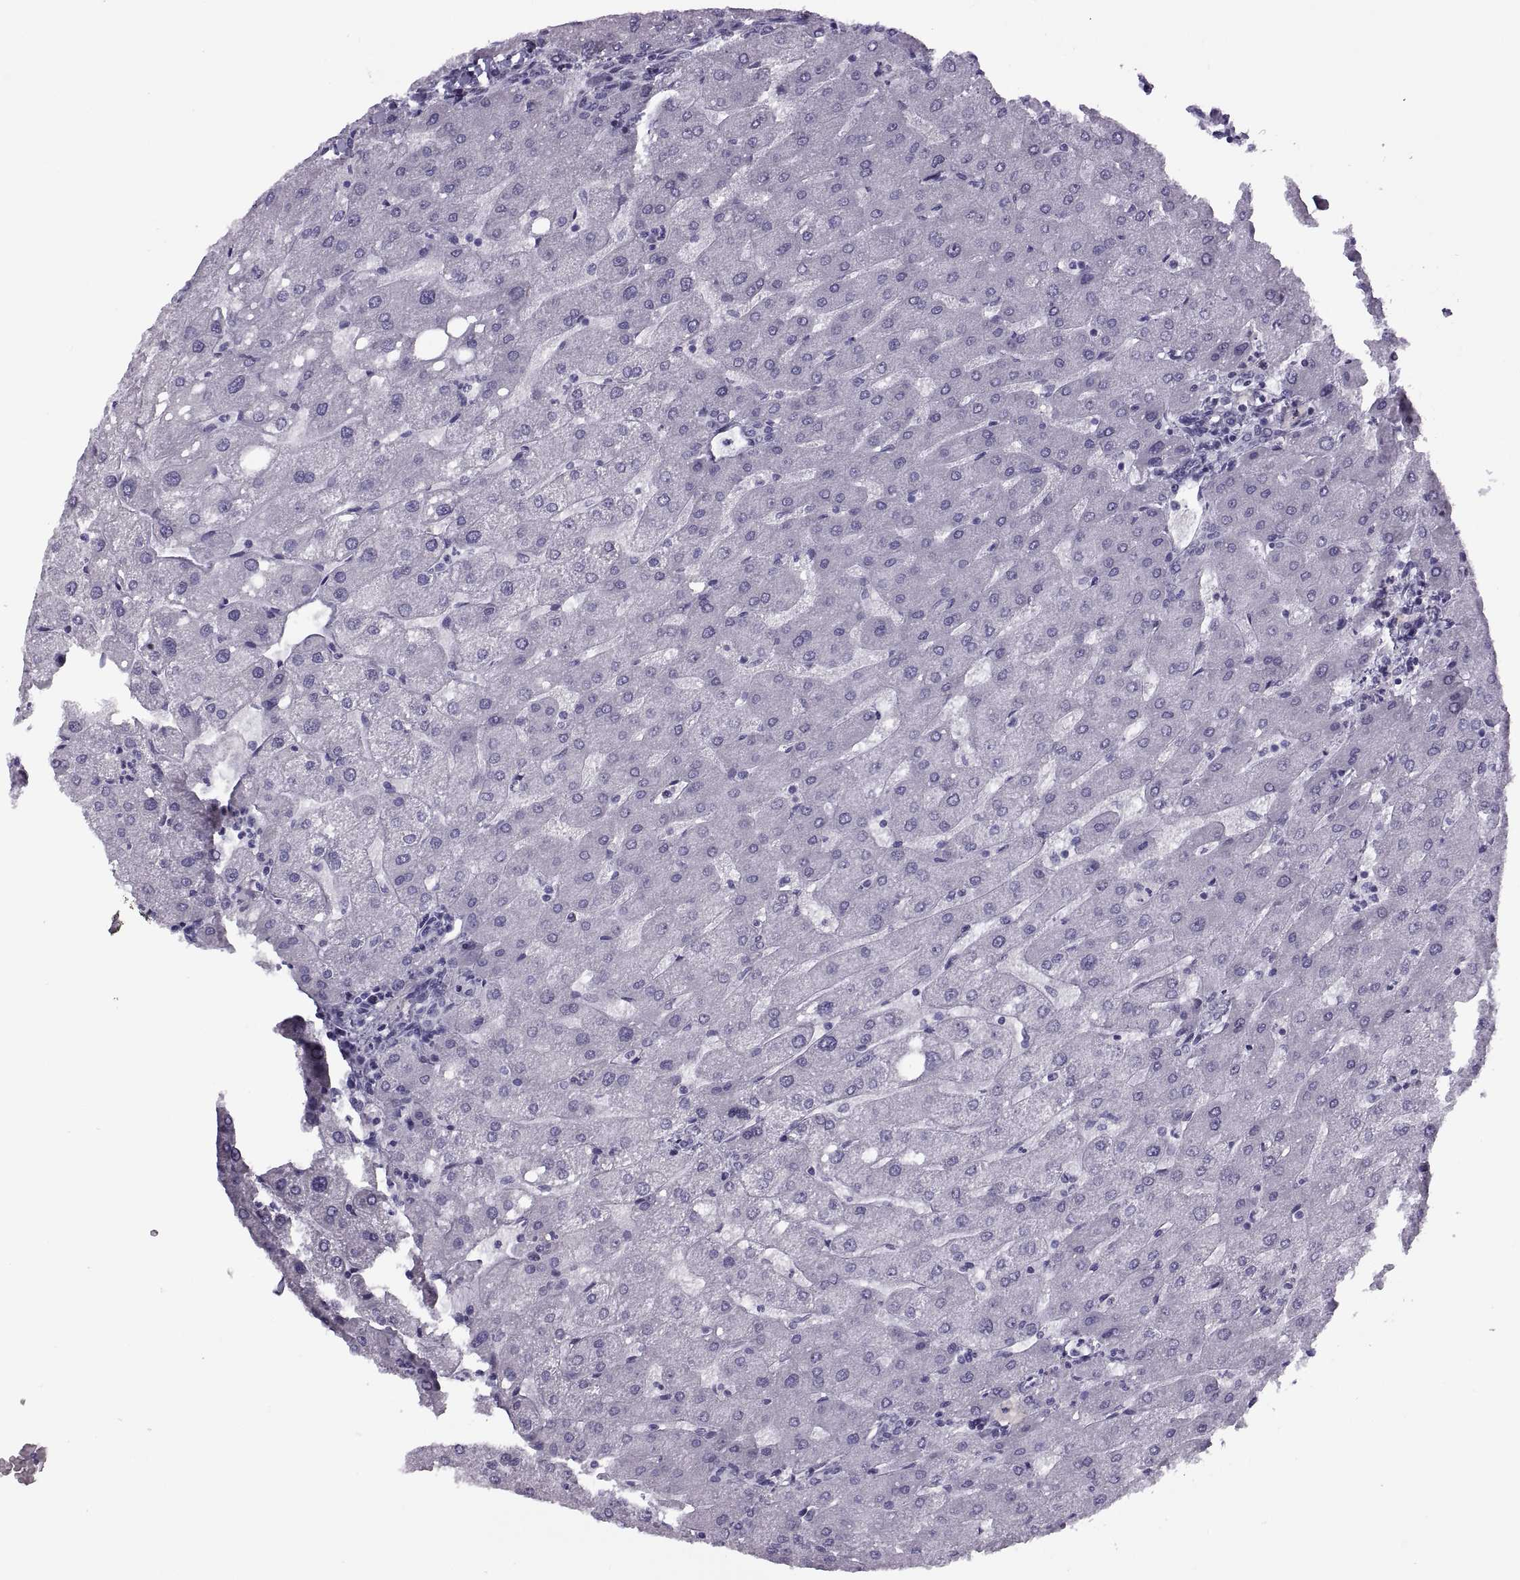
{"staining": {"intensity": "negative", "quantity": "none", "location": "none"}, "tissue": "liver", "cell_type": "Cholangiocytes", "image_type": "normal", "snomed": [{"axis": "morphology", "description": "Normal tissue, NOS"}, {"axis": "topography", "description": "Liver"}], "caption": "The immunohistochemistry image has no significant positivity in cholangiocytes of liver.", "gene": "RLBP1", "patient": {"sex": "male", "age": 67}}